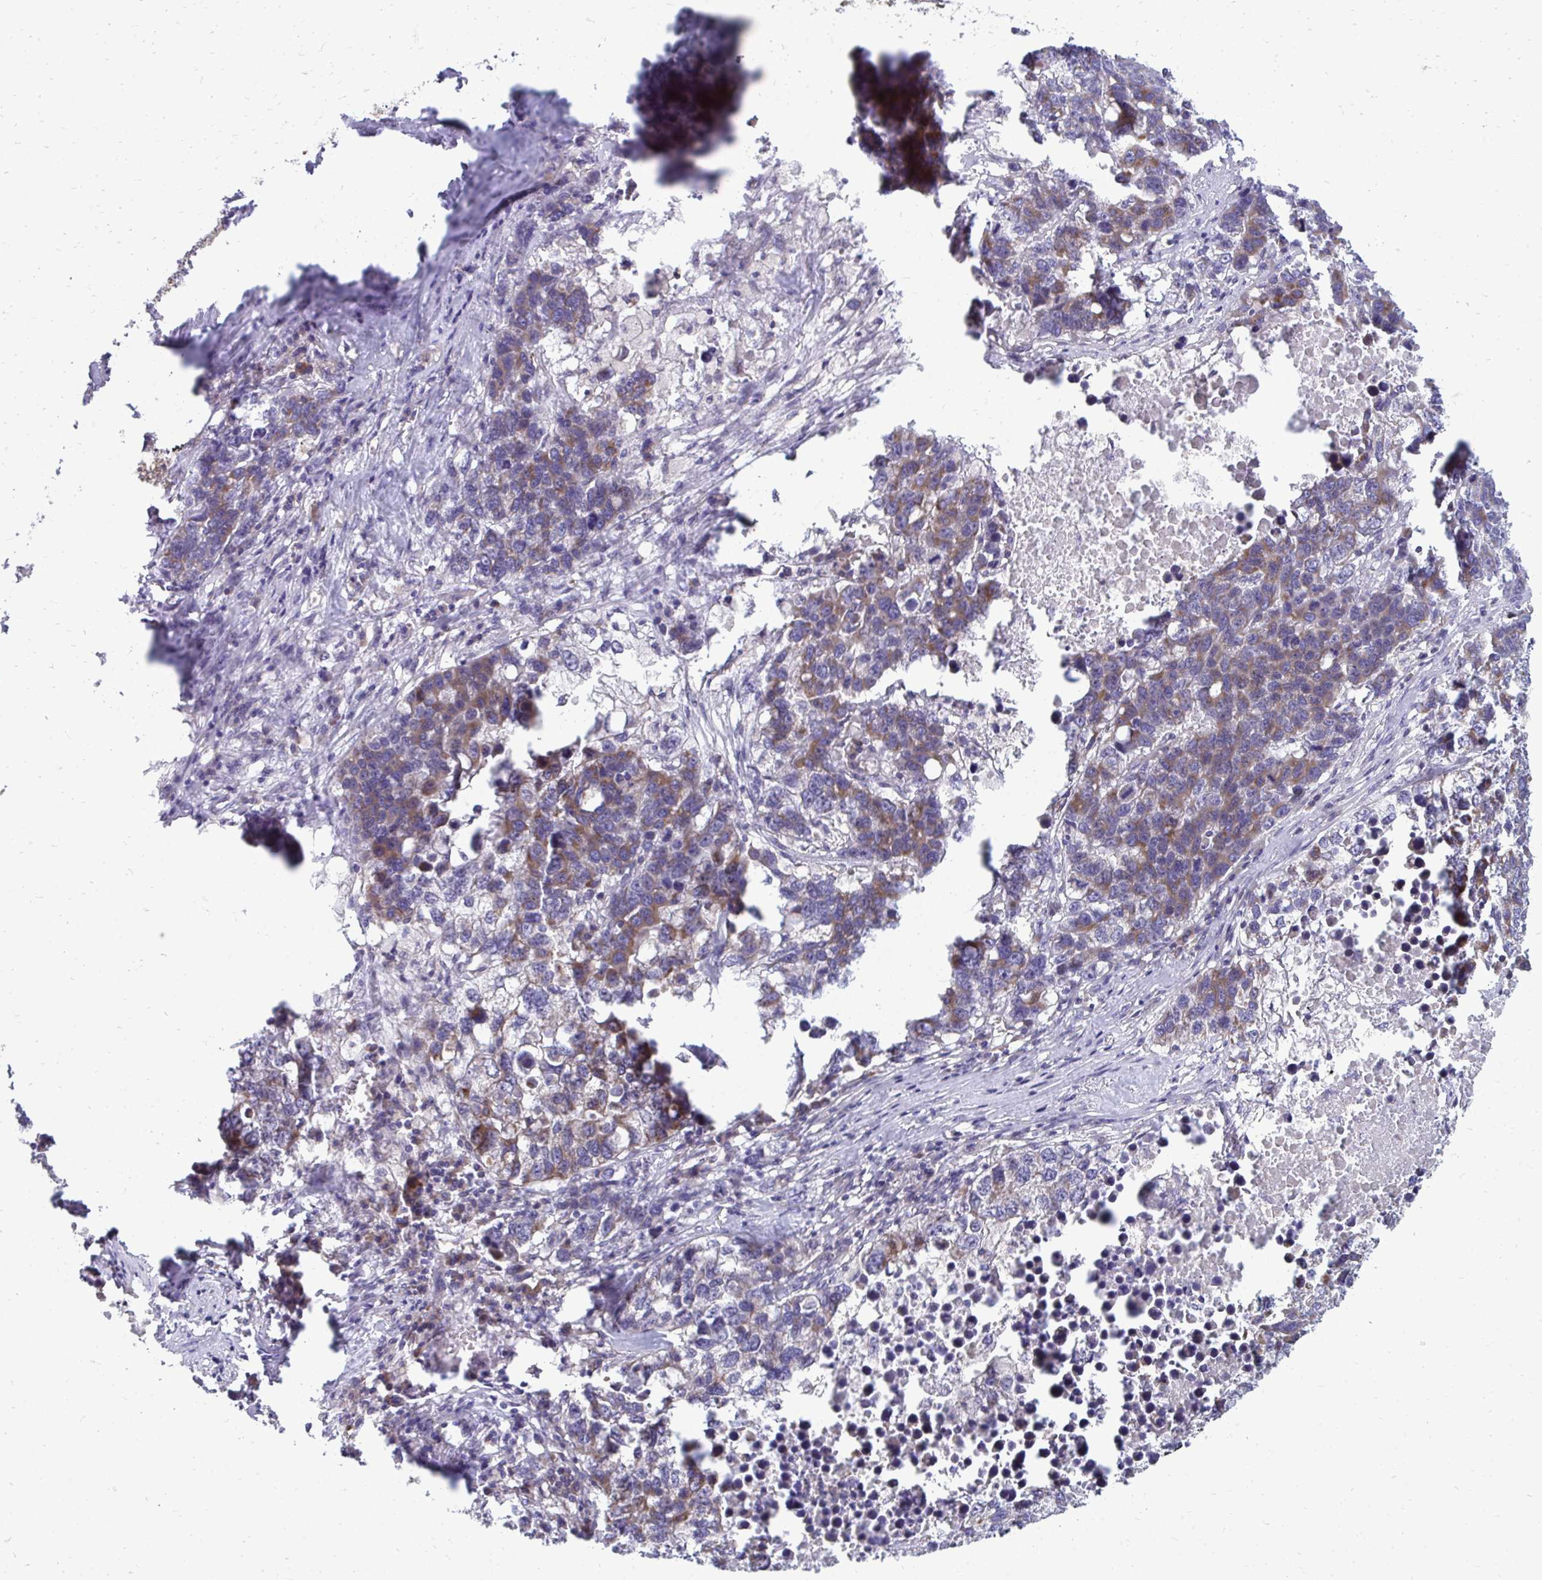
{"staining": {"intensity": "moderate", "quantity": "25%-75%", "location": "cytoplasmic/membranous"}, "tissue": "lung cancer", "cell_type": "Tumor cells", "image_type": "cancer", "snomed": [{"axis": "morphology", "description": "Adenocarcinoma, NOS"}, {"axis": "topography", "description": "Lung"}], "caption": "Lung cancer (adenocarcinoma) stained with DAB IHC displays medium levels of moderate cytoplasmic/membranous staining in about 25%-75% of tumor cells.", "gene": "ASAP1", "patient": {"sex": "female", "age": 51}}